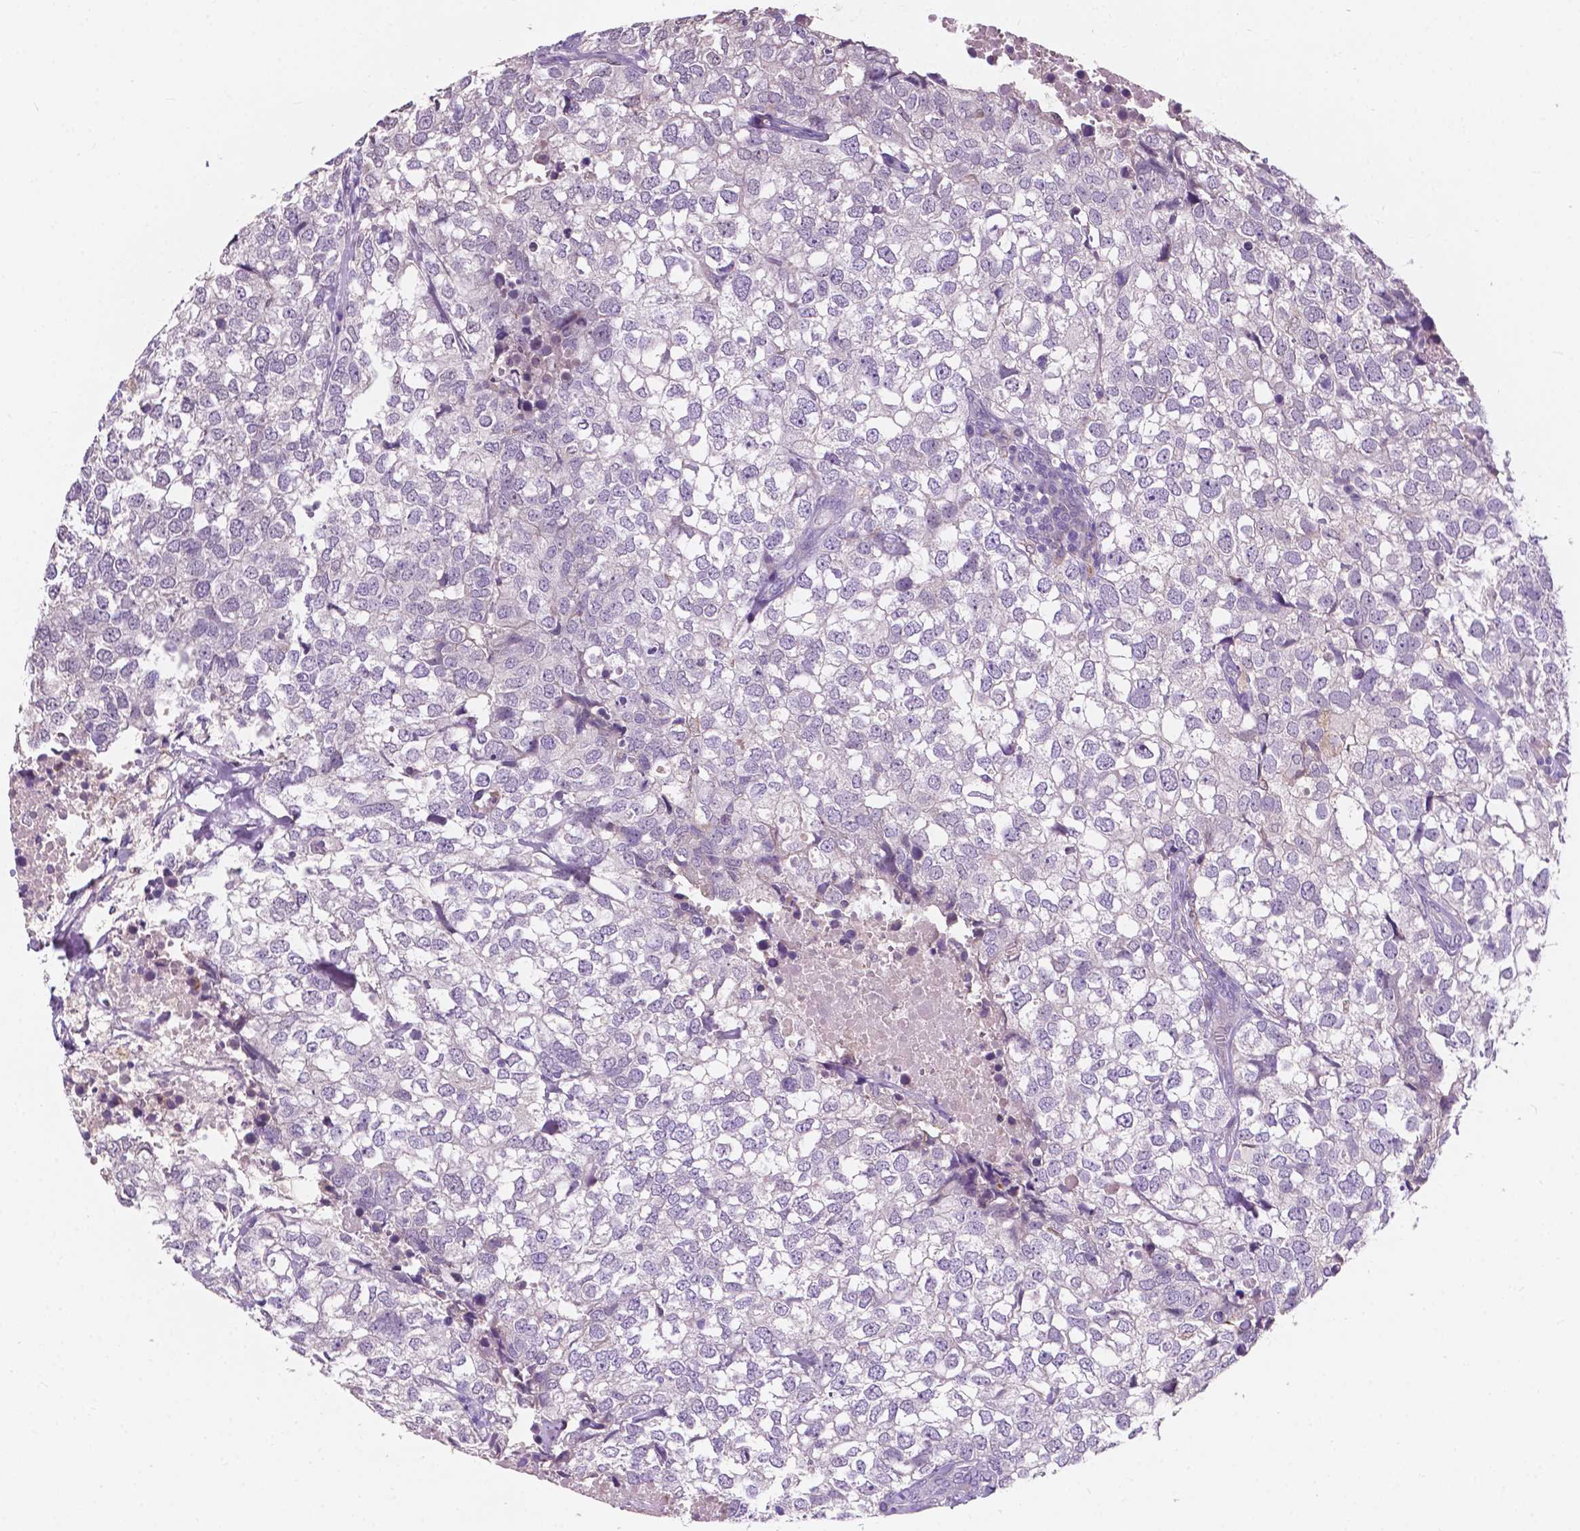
{"staining": {"intensity": "negative", "quantity": "none", "location": "none"}, "tissue": "breast cancer", "cell_type": "Tumor cells", "image_type": "cancer", "snomed": [{"axis": "morphology", "description": "Duct carcinoma"}, {"axis": "topography", "description": "Breast"}], "caption": "The immunohistochemistry micrograph has no significant positivity in tumor cells of breast cancer (infiltrating ductal carcinoma) tissue.", "gene": "IREB2", "patient": {"sex": "female", "age": 30}}